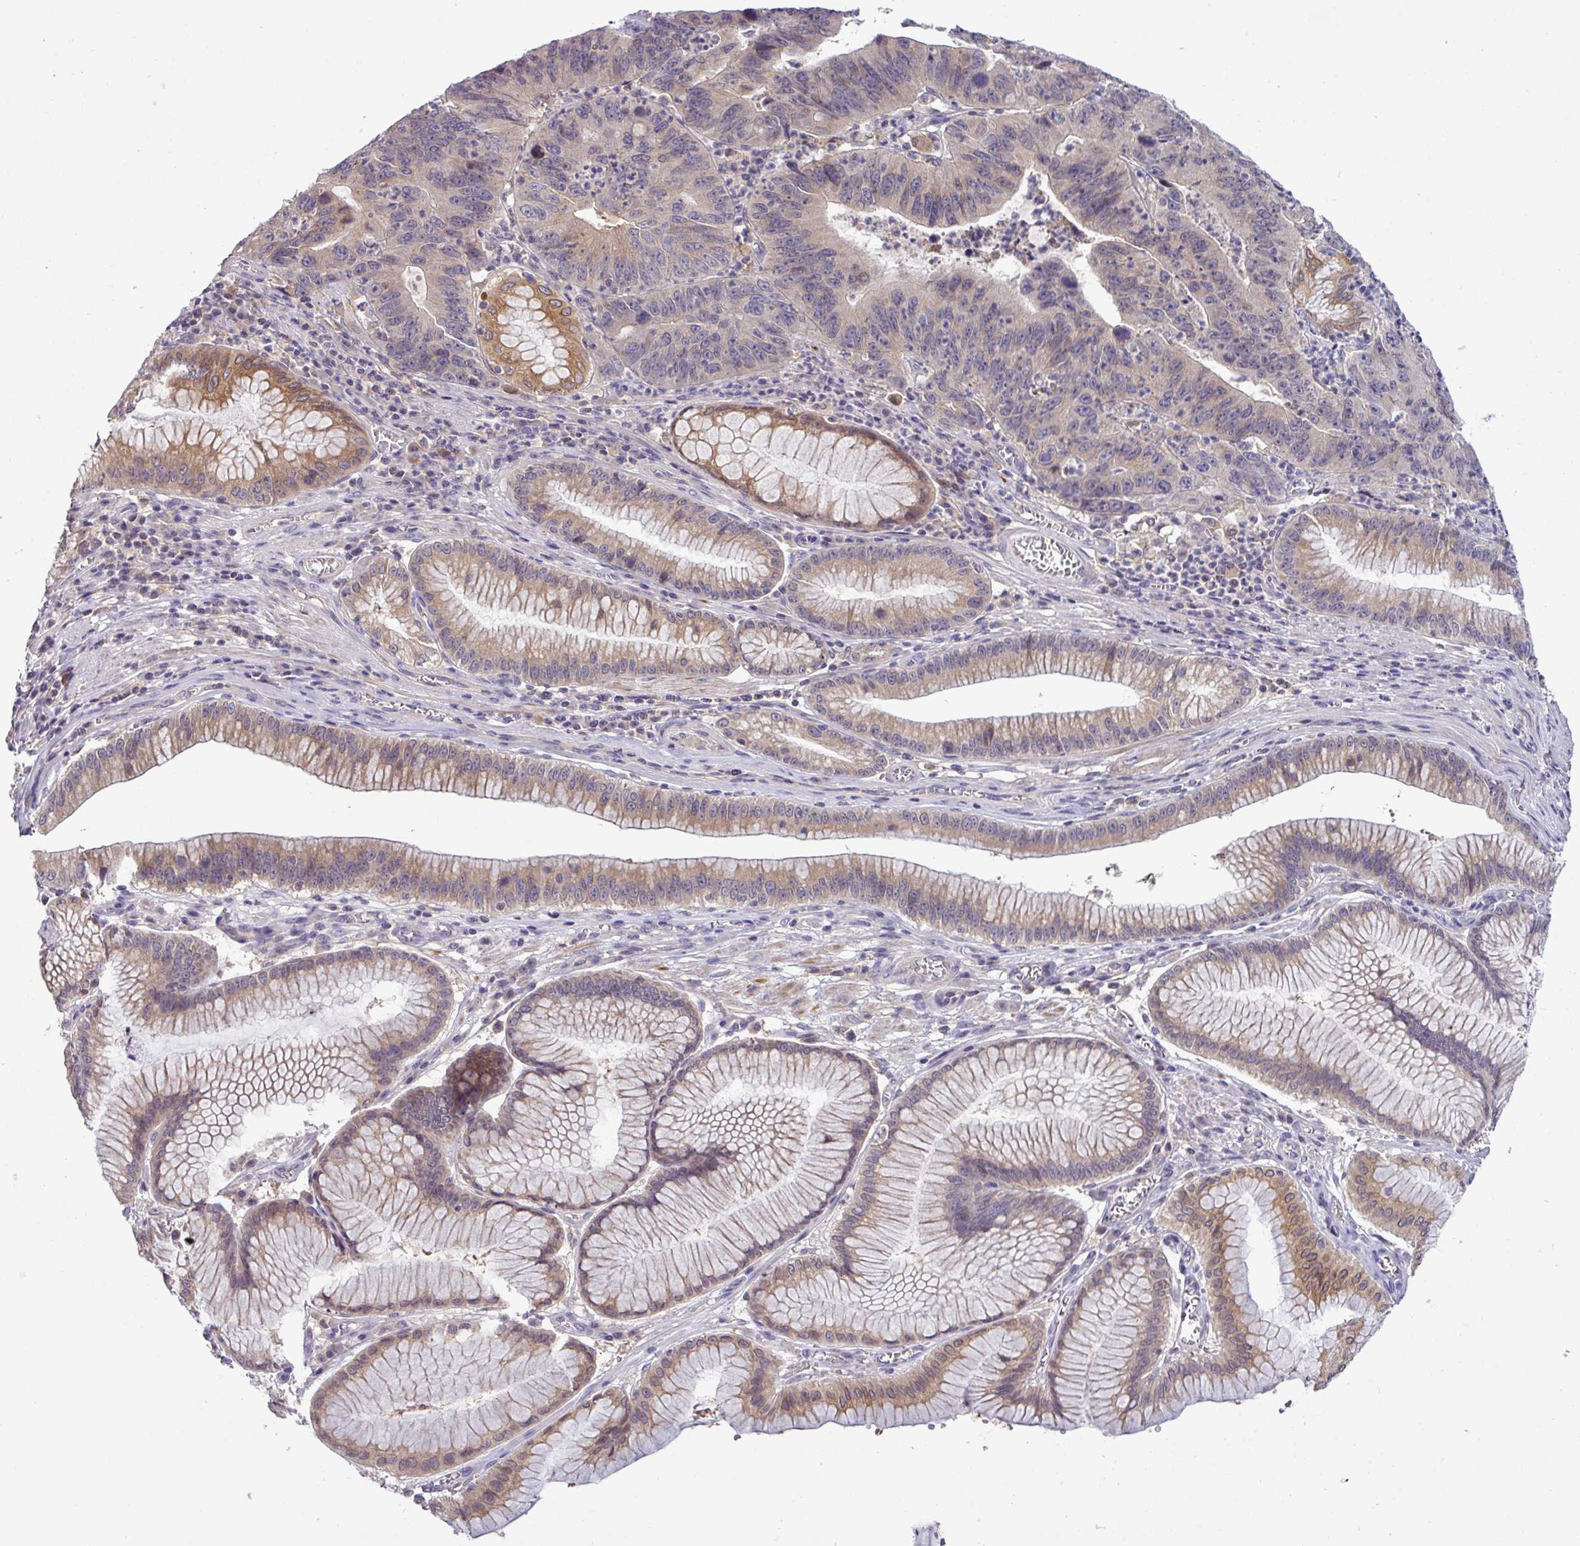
{"staining": {"intensity": "negative", "quantity": "none", "location": "none"}, "tissue": "stomach cancer", "cell_type": "Tumor cells", "image_type": "cancer", "snomed": [{"axis": "morphology", "description": "Adenocarcinoma, NOS"}, {"axis": "topography", "description": "Stomach"}], "caption": "A micrograph of stomach cancer stained for a protein shows no brown staining in tumor cells.", "gene": "TMEM62", "patient": {"sex": "male", "age": 59}}